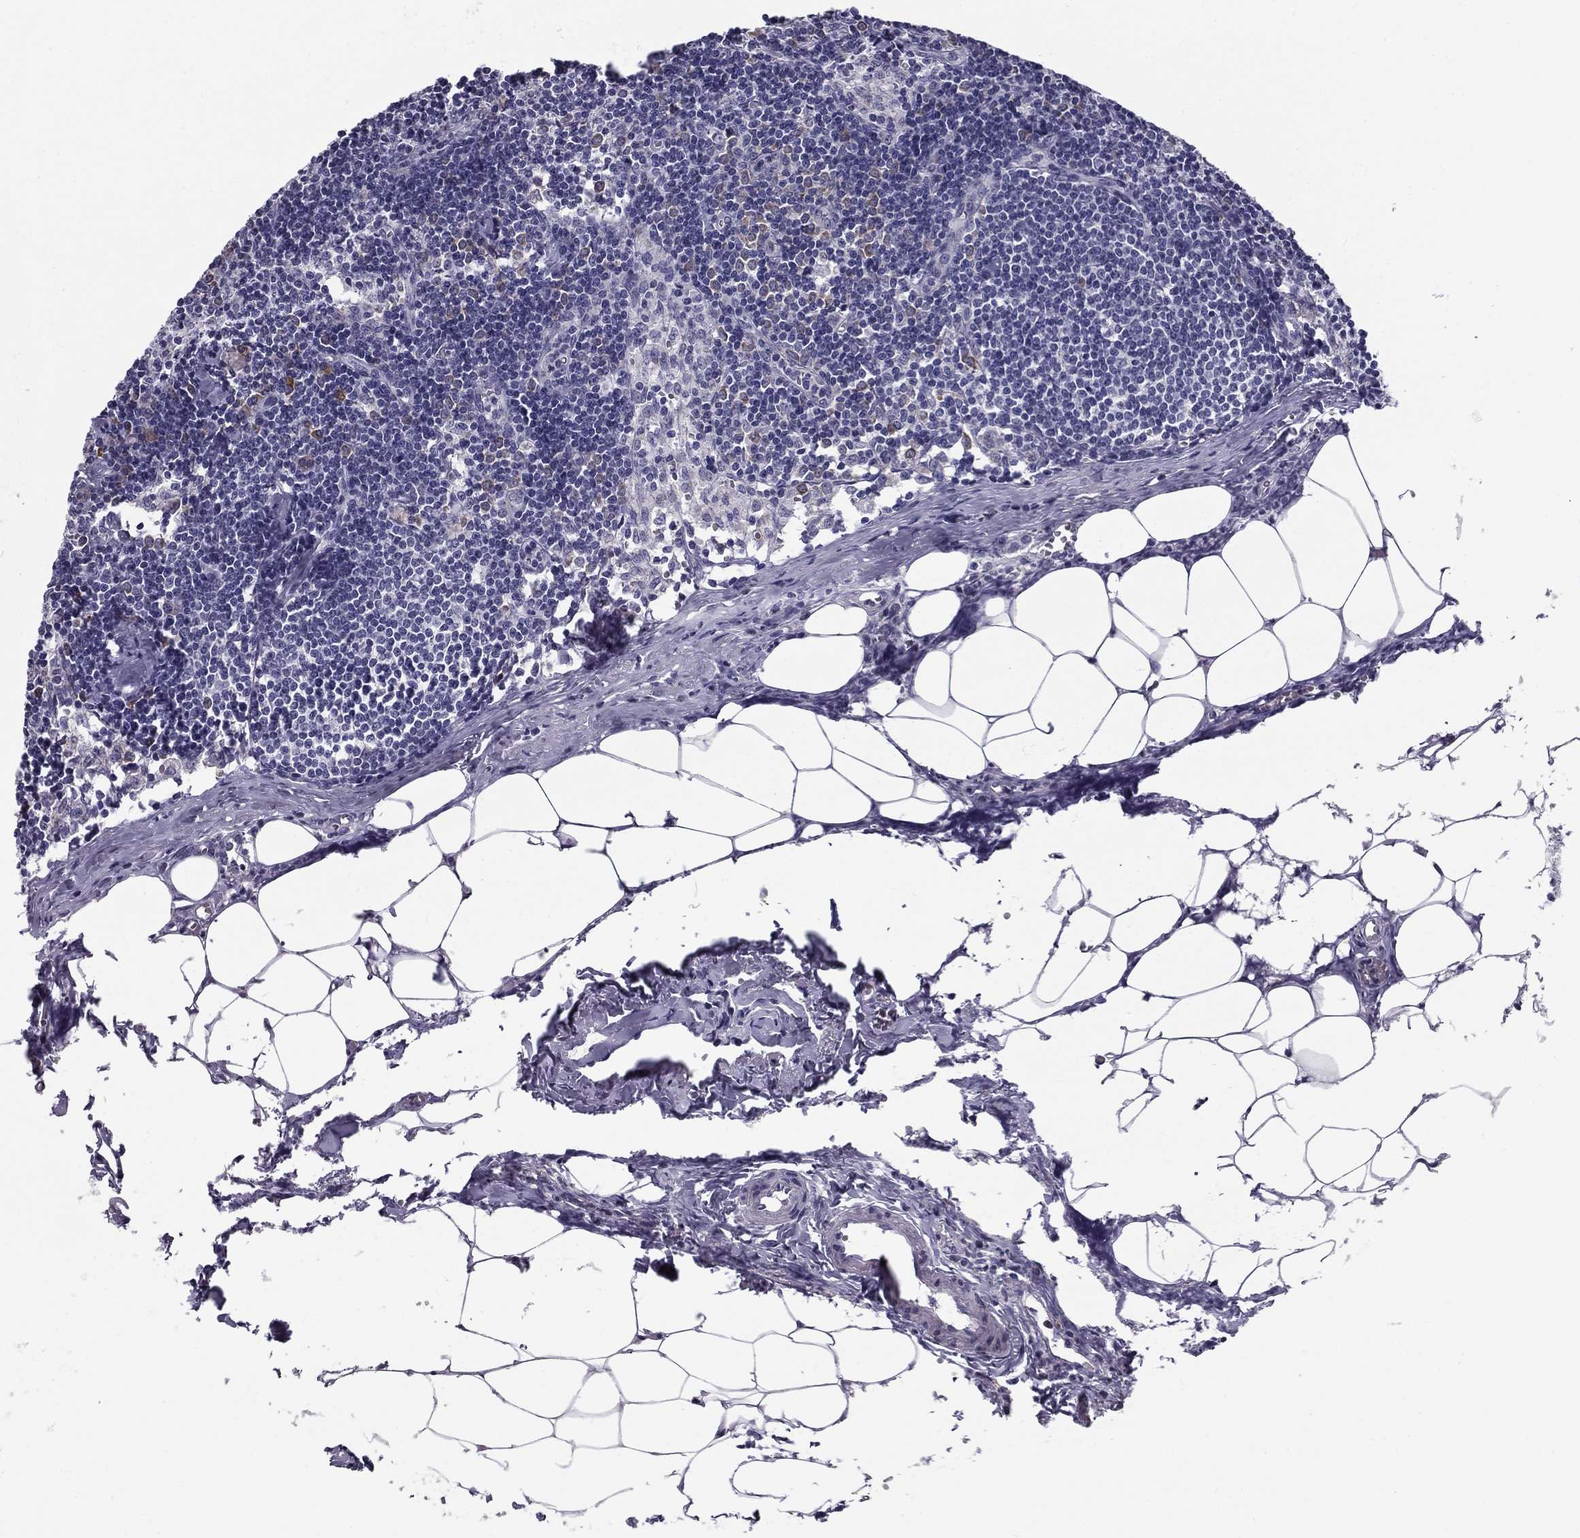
{"staining": {"intensity": "strong", "quantity": "<25%", "location": "cytoplasmic/membranous"}, "tissue": "lymph node", "cell_type": "Non-germinal center cells", "image_type": "normal", "snomed": [{"axis": "morphology", "description": "Normal tissue, NOS"}, {"axis": "topography", "description": "Lymph node"}], "caption": "Unremarkable lymph node was stained to show a protein in brown. There is medium levels of strong cytoplasmic/membranous expression in approximately <25% of non-germinal center cells. (Brightfield microscopy of DAB IHC at high magnification).", "gene": "TMED3", "patient": {"sex": "female", "age": 51}}